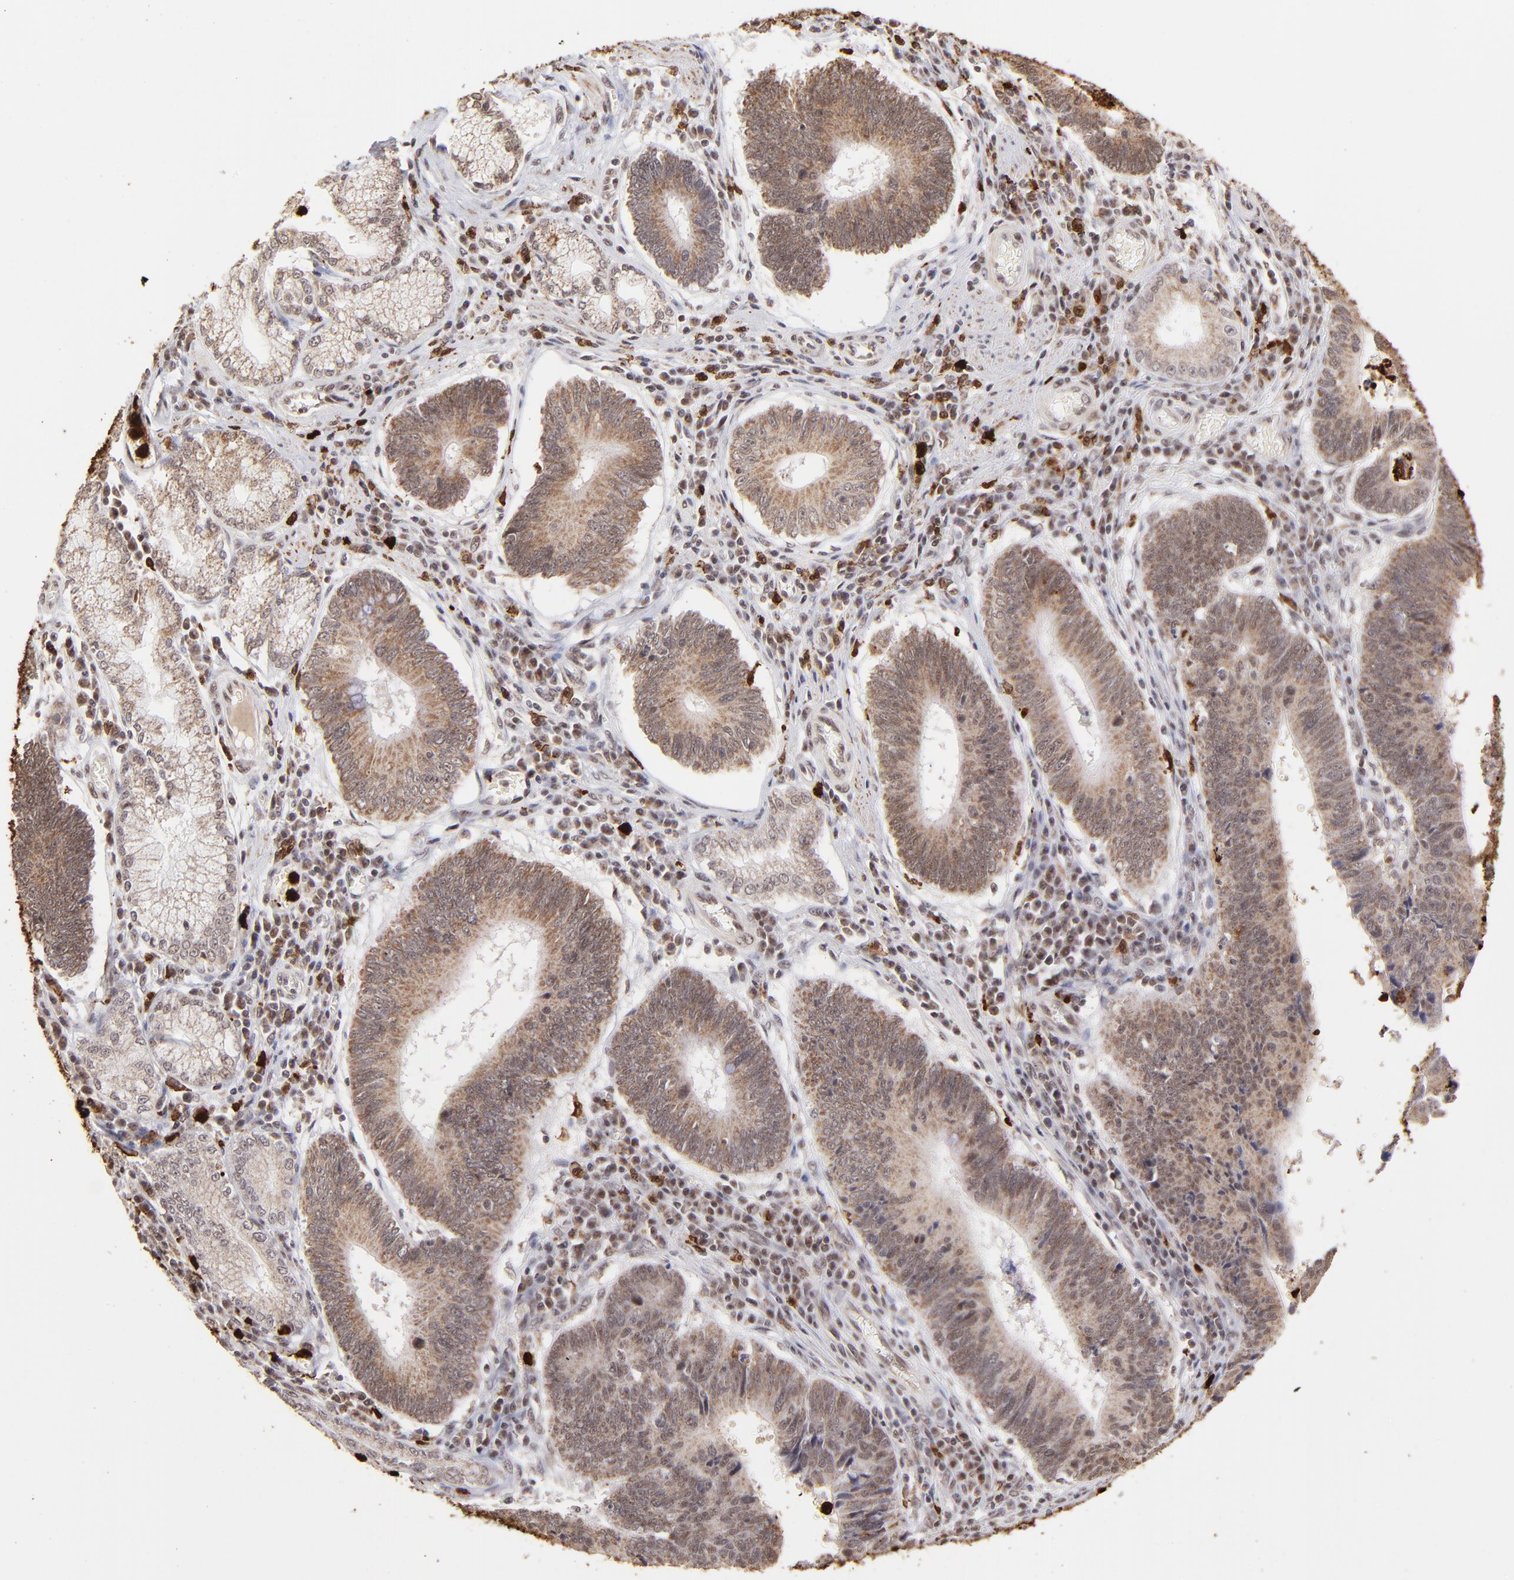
{"staining": {"intensity": "moderate", "quantity": ">75%", "location": "cytoplasmic/membranous,nuclear"}, "tissue": "stomach cancer", "cell_type": "Tumor cells", "image_type": "cancer", "snomed": [{"axis": "morphology", "description": "Adenocarcinoma, NOS"}, {"axis": "topography", "description": "Stomach"}], "caption": "An image showing moderate cytoplasmic/membranous and nuclear expression in about >75% of tumor cells in stomach cancer (adenocarcinoma), as visualized by brown immunohistochemical staining.", "gene": "ZFX", "patient": {"sex": "male", "age": 59}}